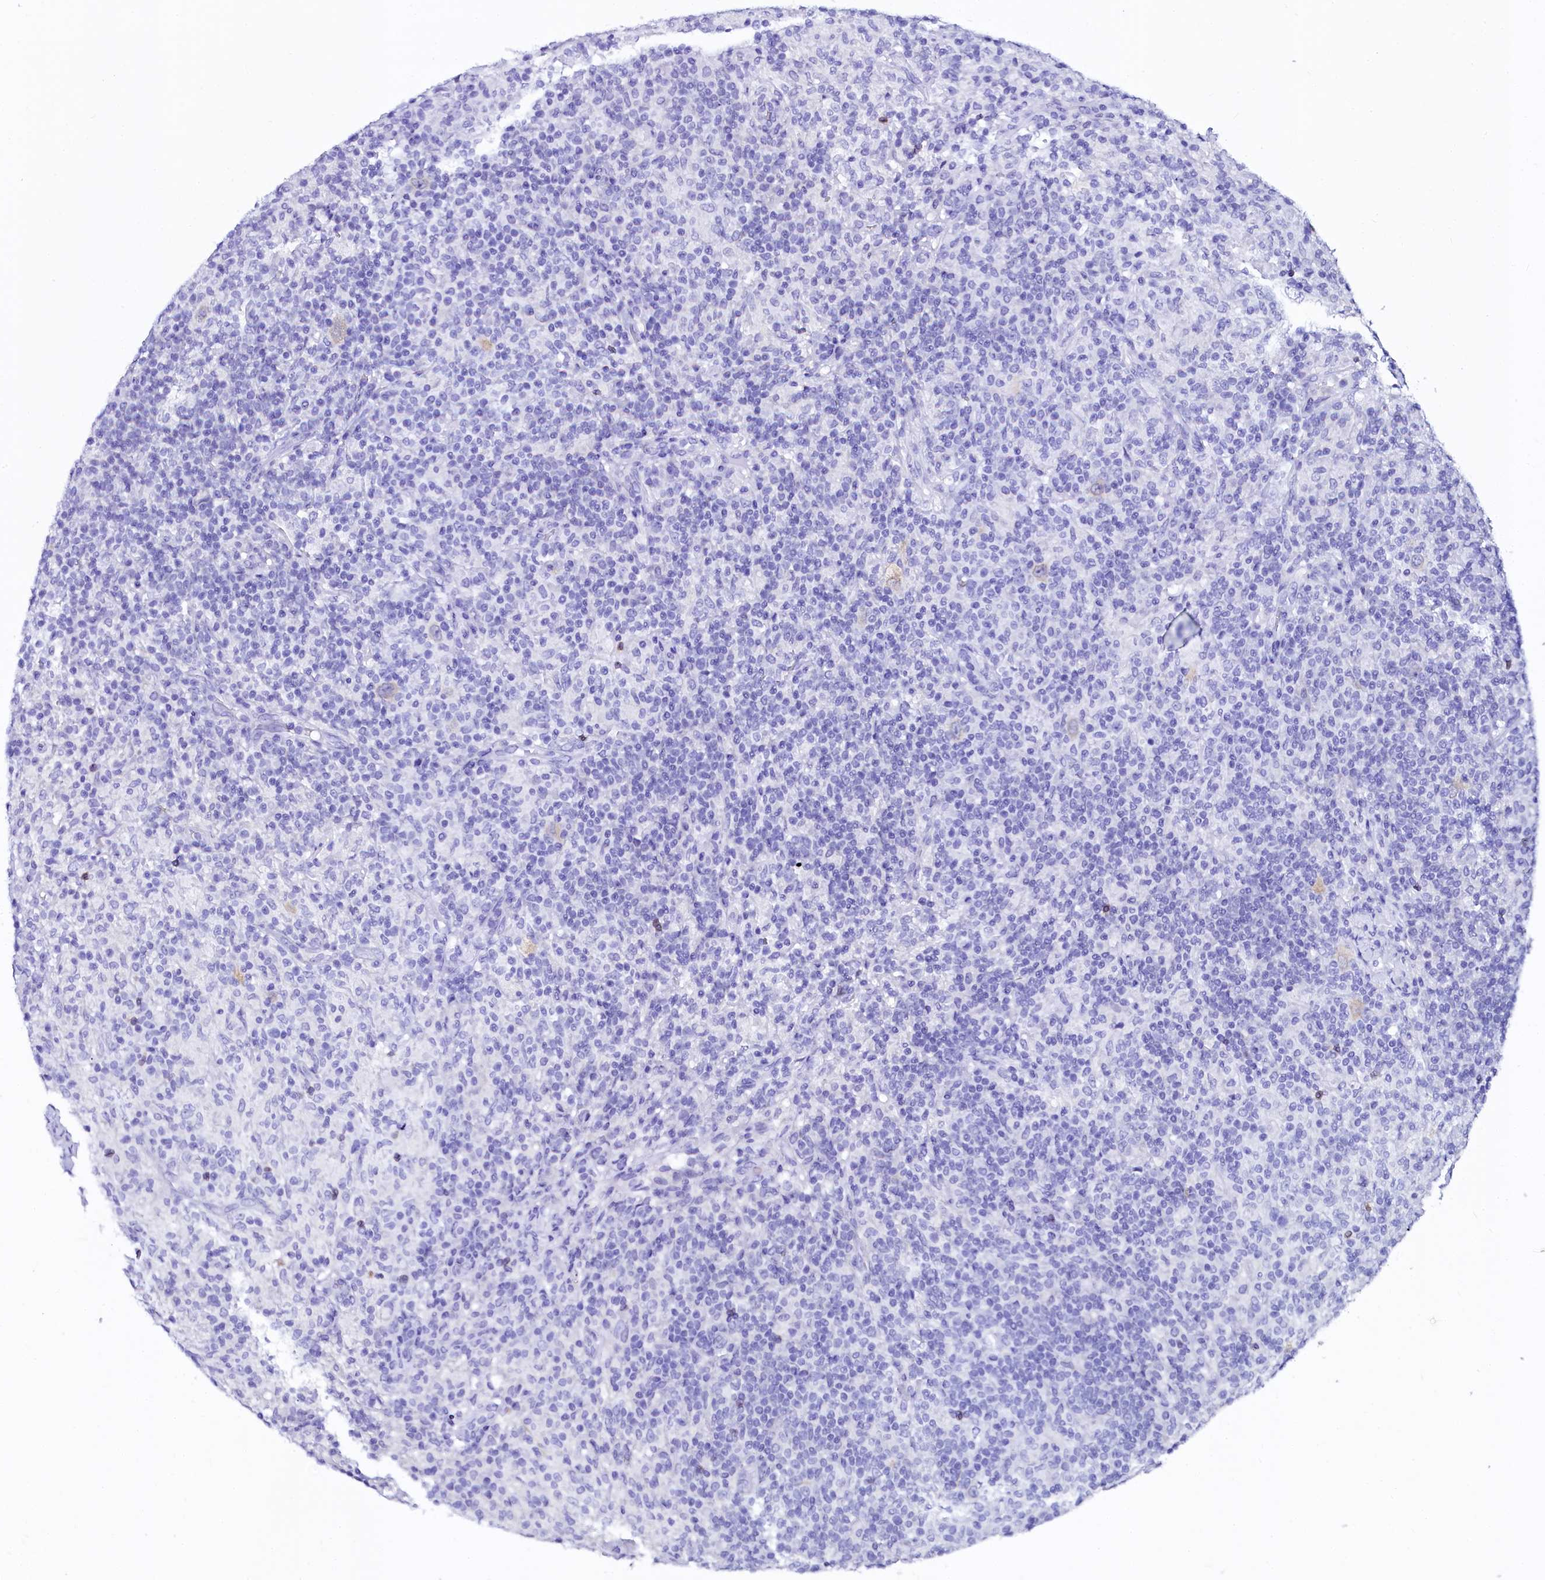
{"staining": {"intensity": "negative", "quantity": "none", "location": "none"}, "tissue": "lymphoma", "cell_type": "Tumor cells", "image_type": "cancer", "snomed": [{"axis": "morphology", "description": "Hodgkin's disease, NOS"}, {"axis": "topography", "description": "Lymph node"}], "caption": "Human Hodgkin's disease stained for a protein using immunohistochemistry (IHC) exhibits no staining in tumor cells.", "gene": "SORD", "patient": {"sex": "male", "age": 70}}